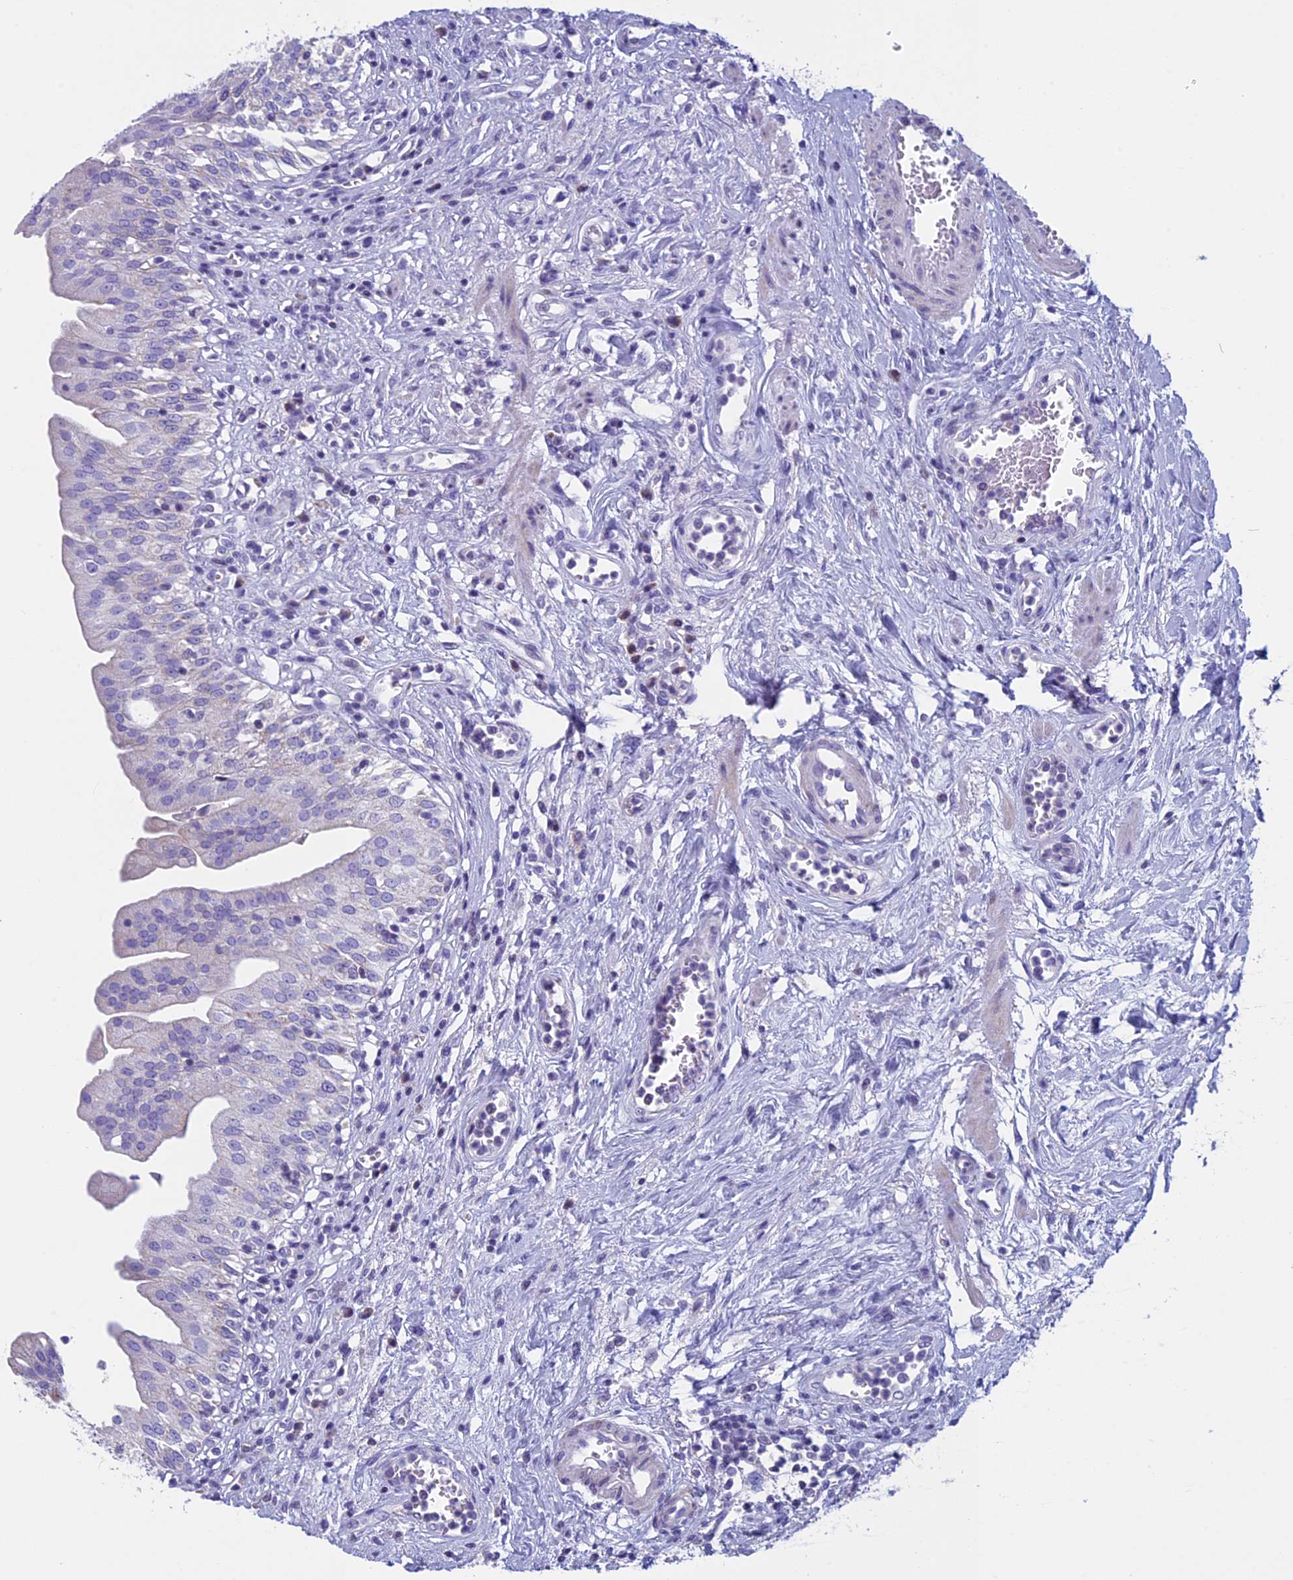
{"staining": {"intensity": "negative", "quantity": "none", "location": "none"}, "tissue": "urinary bladder", "cell_type": "Urothelial cells", "image_type": "normal", "snomed": [{"axis": "morphology", "description": "Normal tissue, NOS"}, {"axis": "morphology", "description": "Inflammation, NOS"}, {"axis": "topography", "description": "Urinary bladder"}], "caption": "There is no significant positivity in urothelial cells of urinary bladder. (Brightfield microscopy of DAB (3,3'-diaminobenzidine) immunohistochemistry (IHC) at high magnification).", "gene": "ZNF563", "patient": {"sex": "male", "age": 63}}